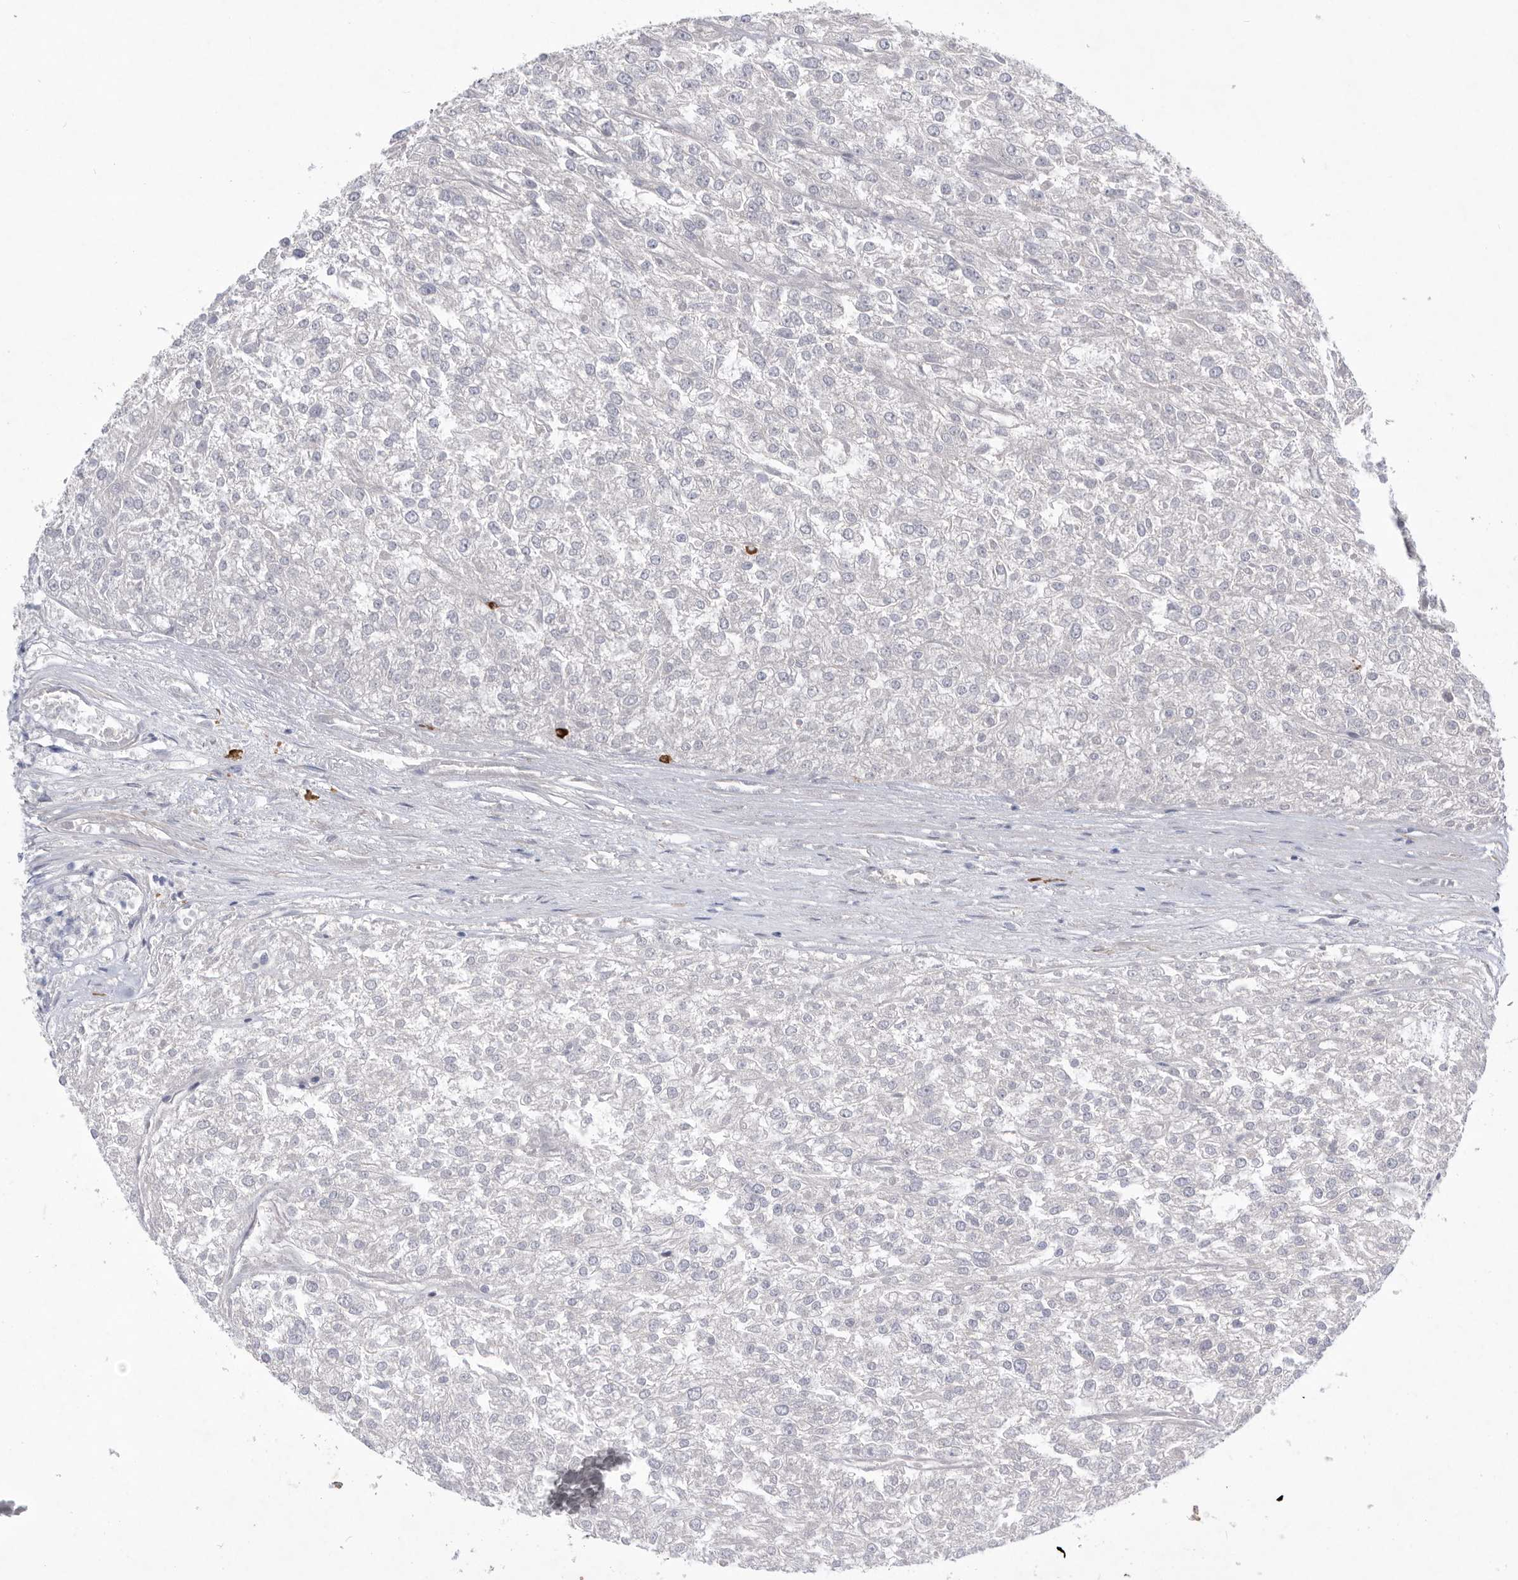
{"staining": {"intensity": "negative", "quantity": "none", "location": "none"}, "tissue": "renal cancer", "cell_type": "Tumor cells", "image_type": "cancer", "snomed": [{"axis": "morphology", "description": "Adenocarcinoma, NOS"}, {"axis": "topography", "description": "Kidney"}], "caption": "A photomicrograph of renal adenocarcinoma stained for a protein displays no brown staining in tumor cells.", "gene": "BTBD6", "patient": {"sex": "female", "age": 54}}